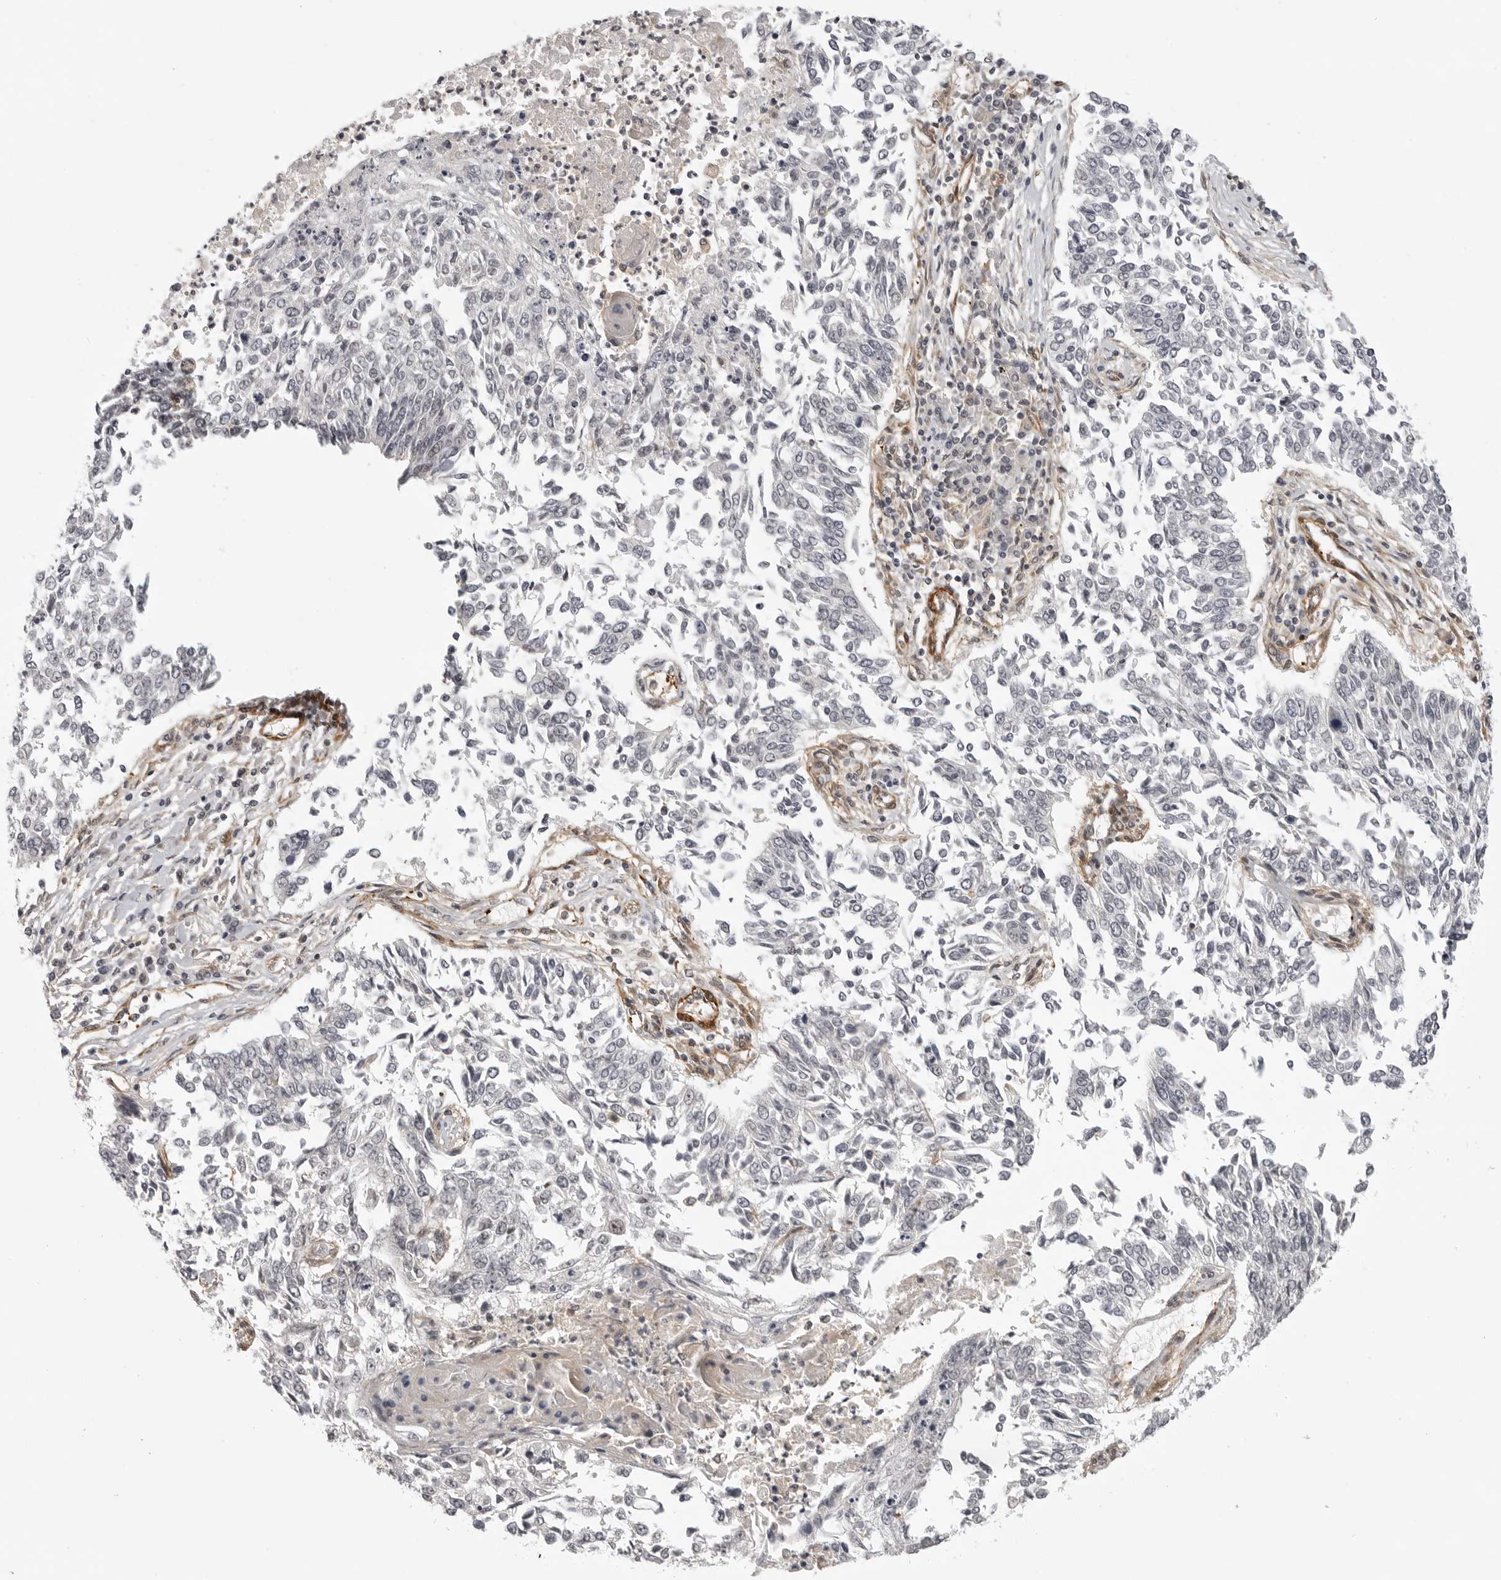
{"staining": {"intensity": "negative", "quantity": "none", "location": "none"}, "tissue": "lung cancer", "cell_type": "Tumor cells", "image_type": "cancer", "snomed": [{"axis": "morphology", "description": "Normal tissue, NOS"}, {"axis": "morphology", "description": "Squamous cell carcinoma, NOS"}, {"axis": "topography", "description": "Cartilage tissue"}, {"axis": "topography", "description": "Bronchus"}, {"axis": "topography", "description": "Lung"}, {"axis": "topography", "description": "Peripheral nerve tissue"}], "caption": "A histopathology image of human lung cancer (squamous cell carcinoma) is negative for staining in tumor cells. (DAB immunohistochemistry (IHC) visualized using brightfield microscopy, high magnification).", "gene": "TUT4", "patient": {"sex": "female", "age": 49}}